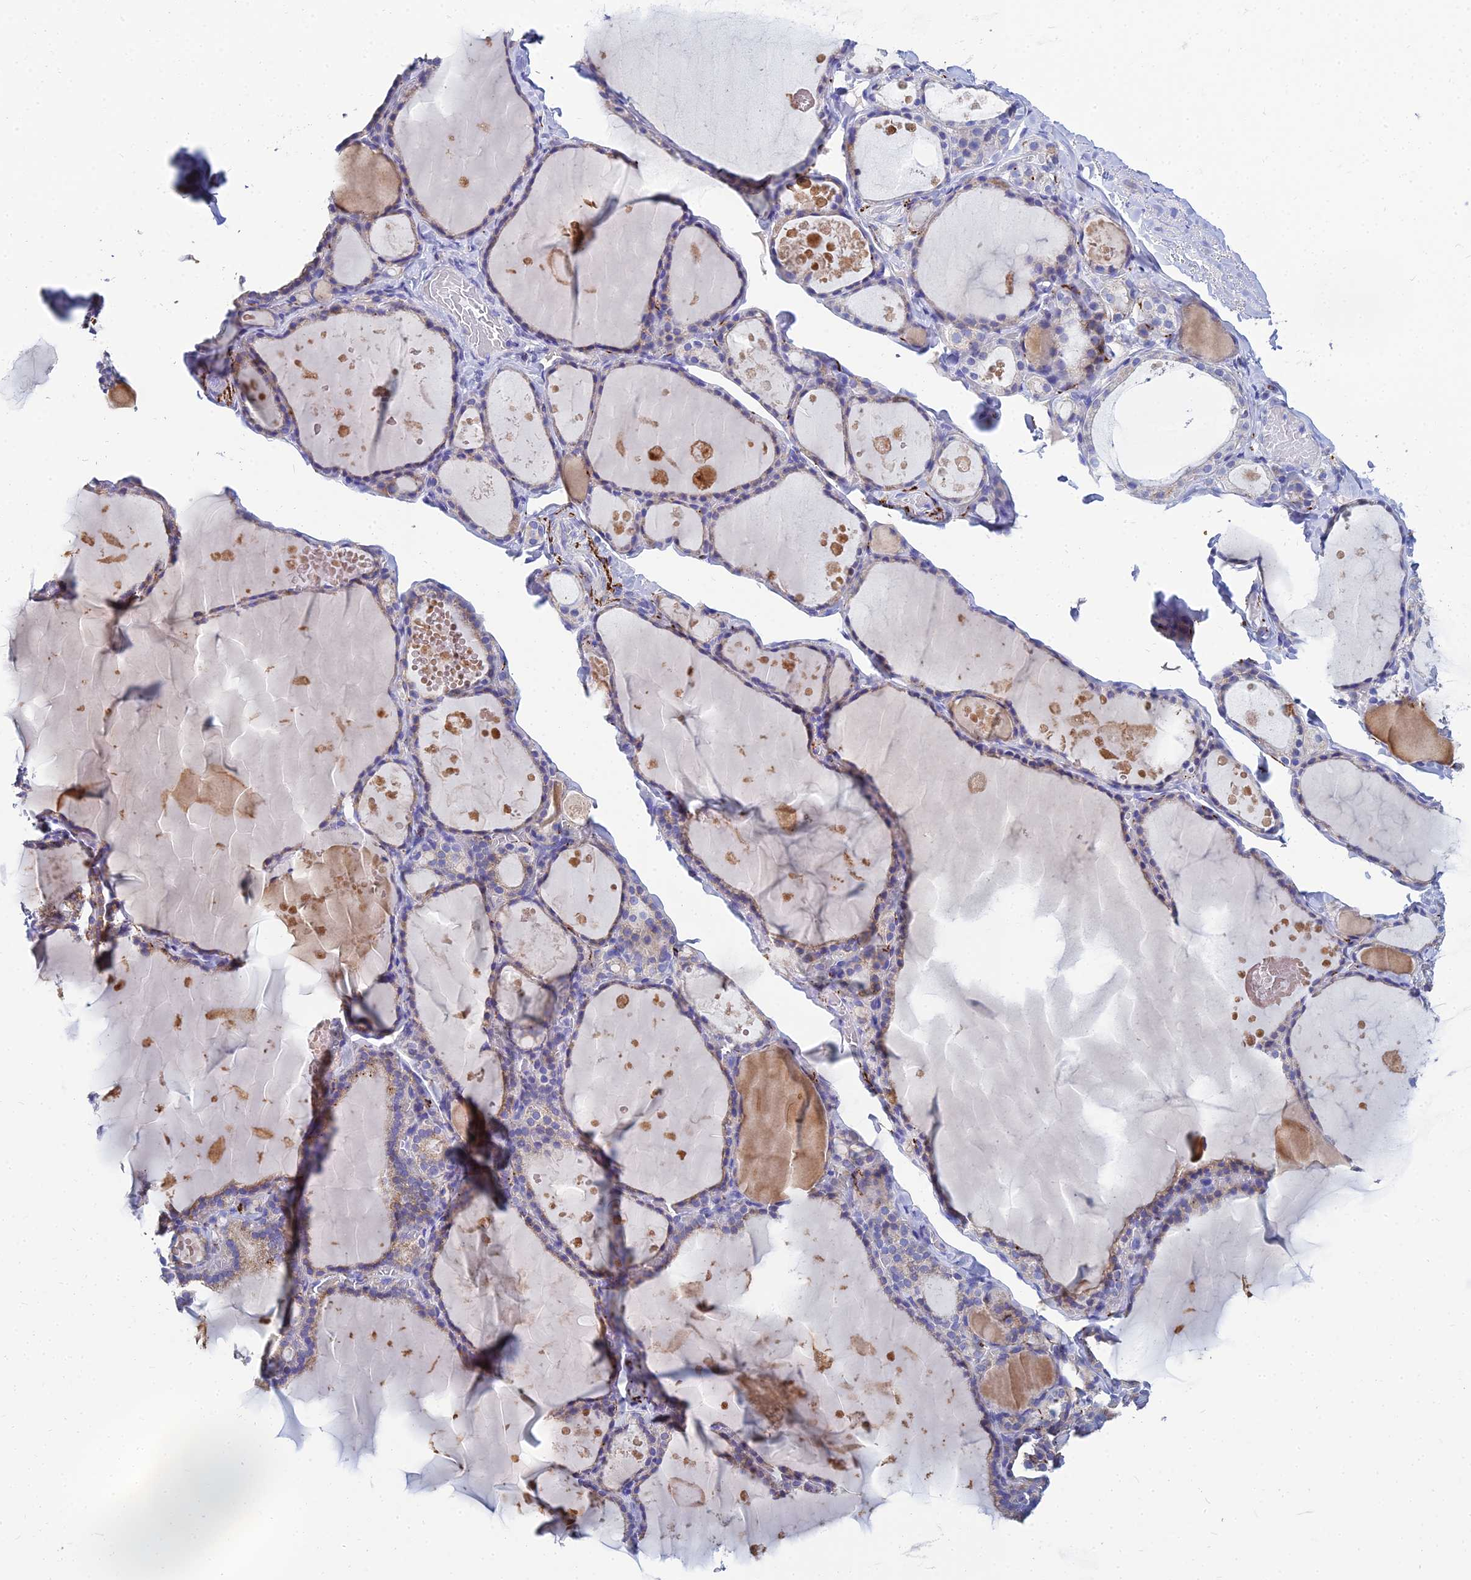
{"staining": {"intensity": "moderate", "quantity": "<25%", "location": "cytoplasmic/membranous"}, "tissue": "thyroid gland", "cell_type": "Glandular cells", "image_type": "normal", "snomed": [{"axis": "morphology", "description": "Normal tissue, NOS"}, {"axis": "topography", "description": "Thyroid gland"}], "caption": "Glandular cells demonstrate low levels of moderate cytoplasmic/membranous expression in about <25% of cells in unremarkable thyroid gland.", "gene": "NPY", "patient": {"sex": "male", "age": 56}}